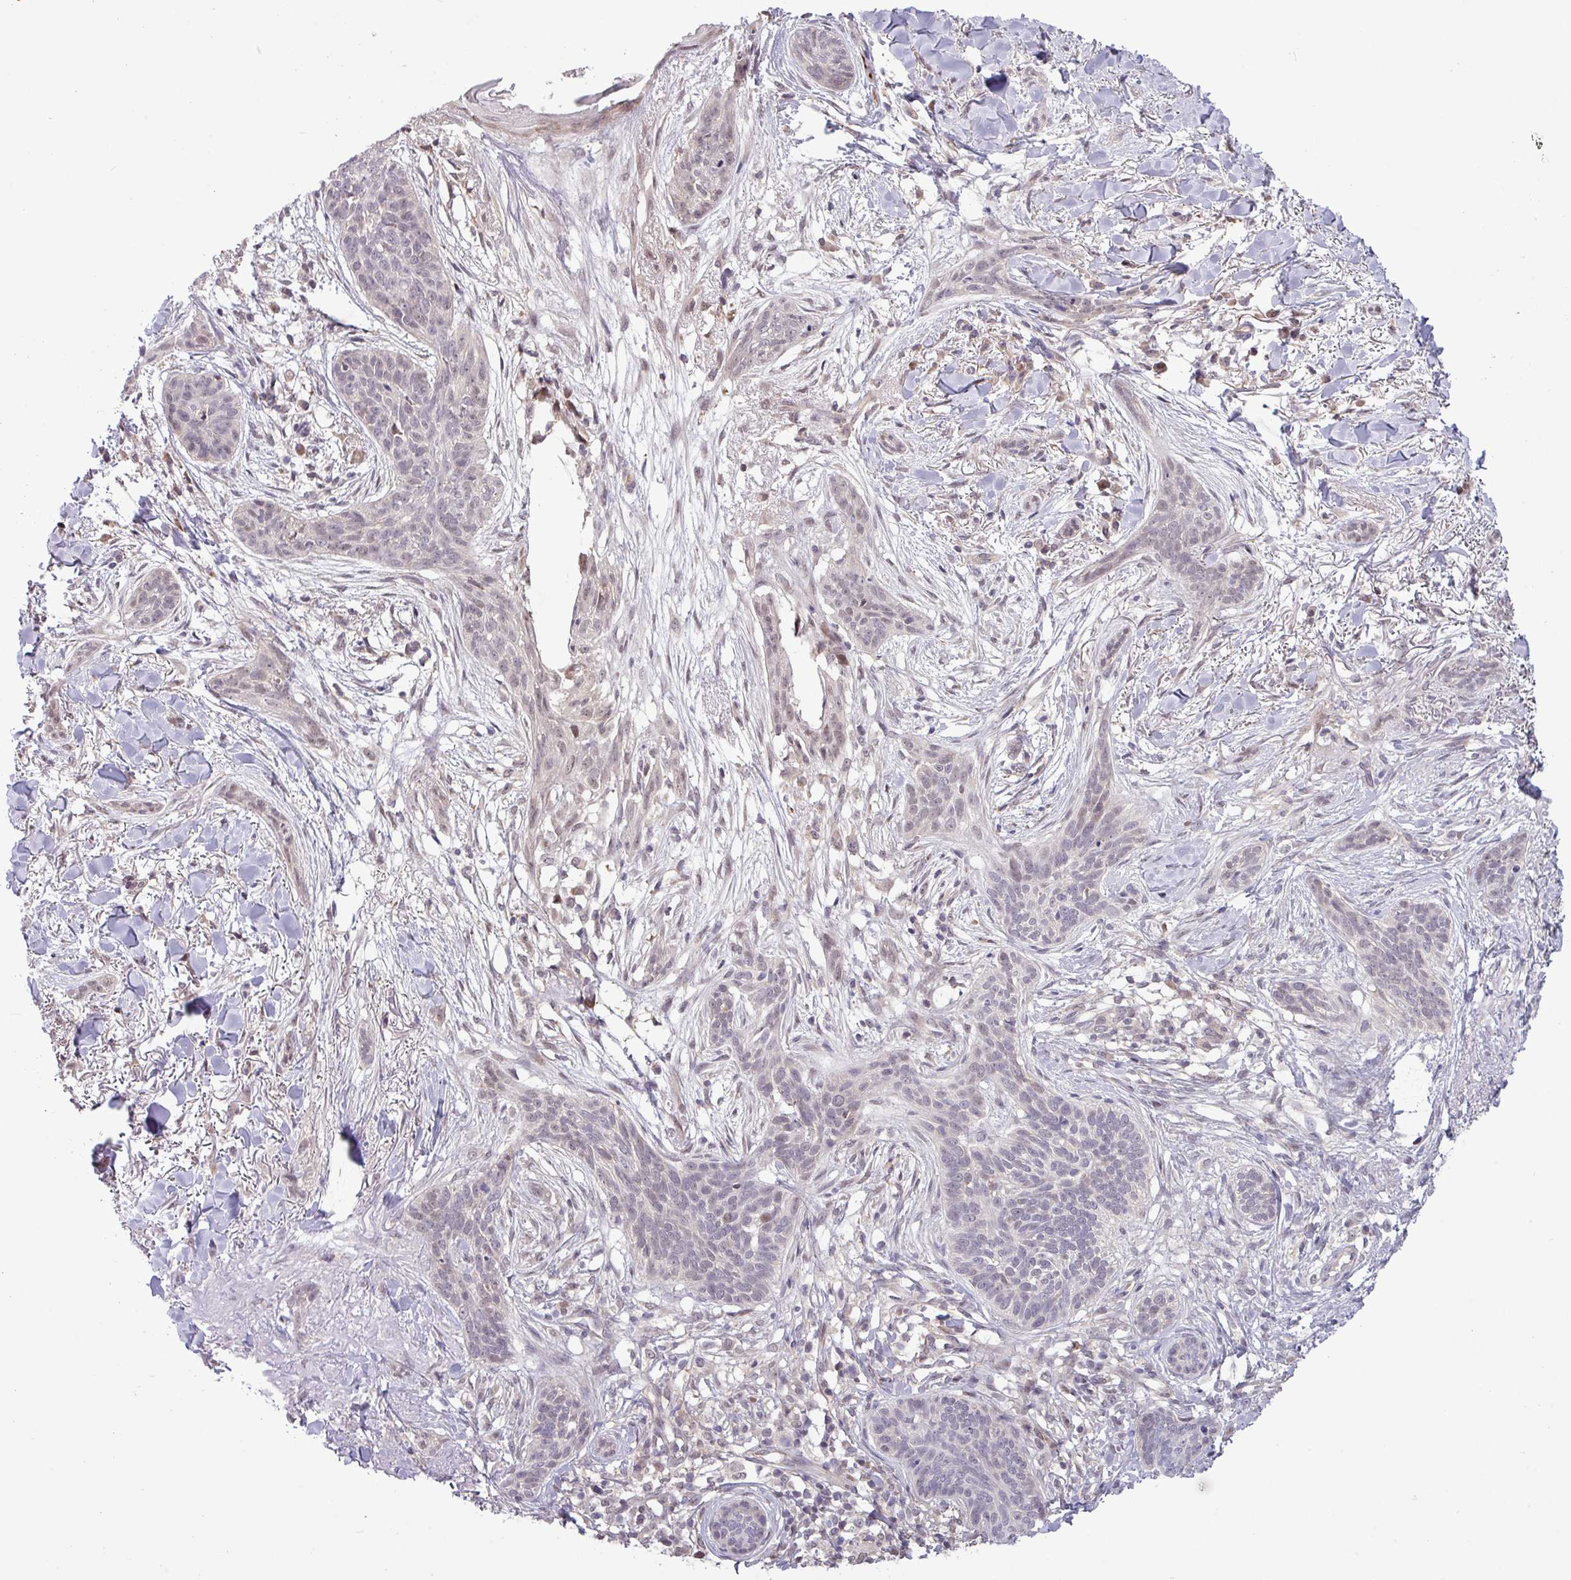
{"staining": {"intensity": "weak", "quantity": "<25%", "location": "nuclear"}, "tissue": "skin cancer", "cell_type": "Tumor cells", "image_type": "cancer", "snomed": [{"axis": "morphology", "description": "Basal cell carcinoma"}, {"axis": "topography", "description": "Skin"}], "caption": "Micrograph shows no protein expression in tumor cells of skin cancer (basal cell carcinoma) tissue.", "gene": "RIPPLY1", "patient": {"sex": "male", "age": 52}}